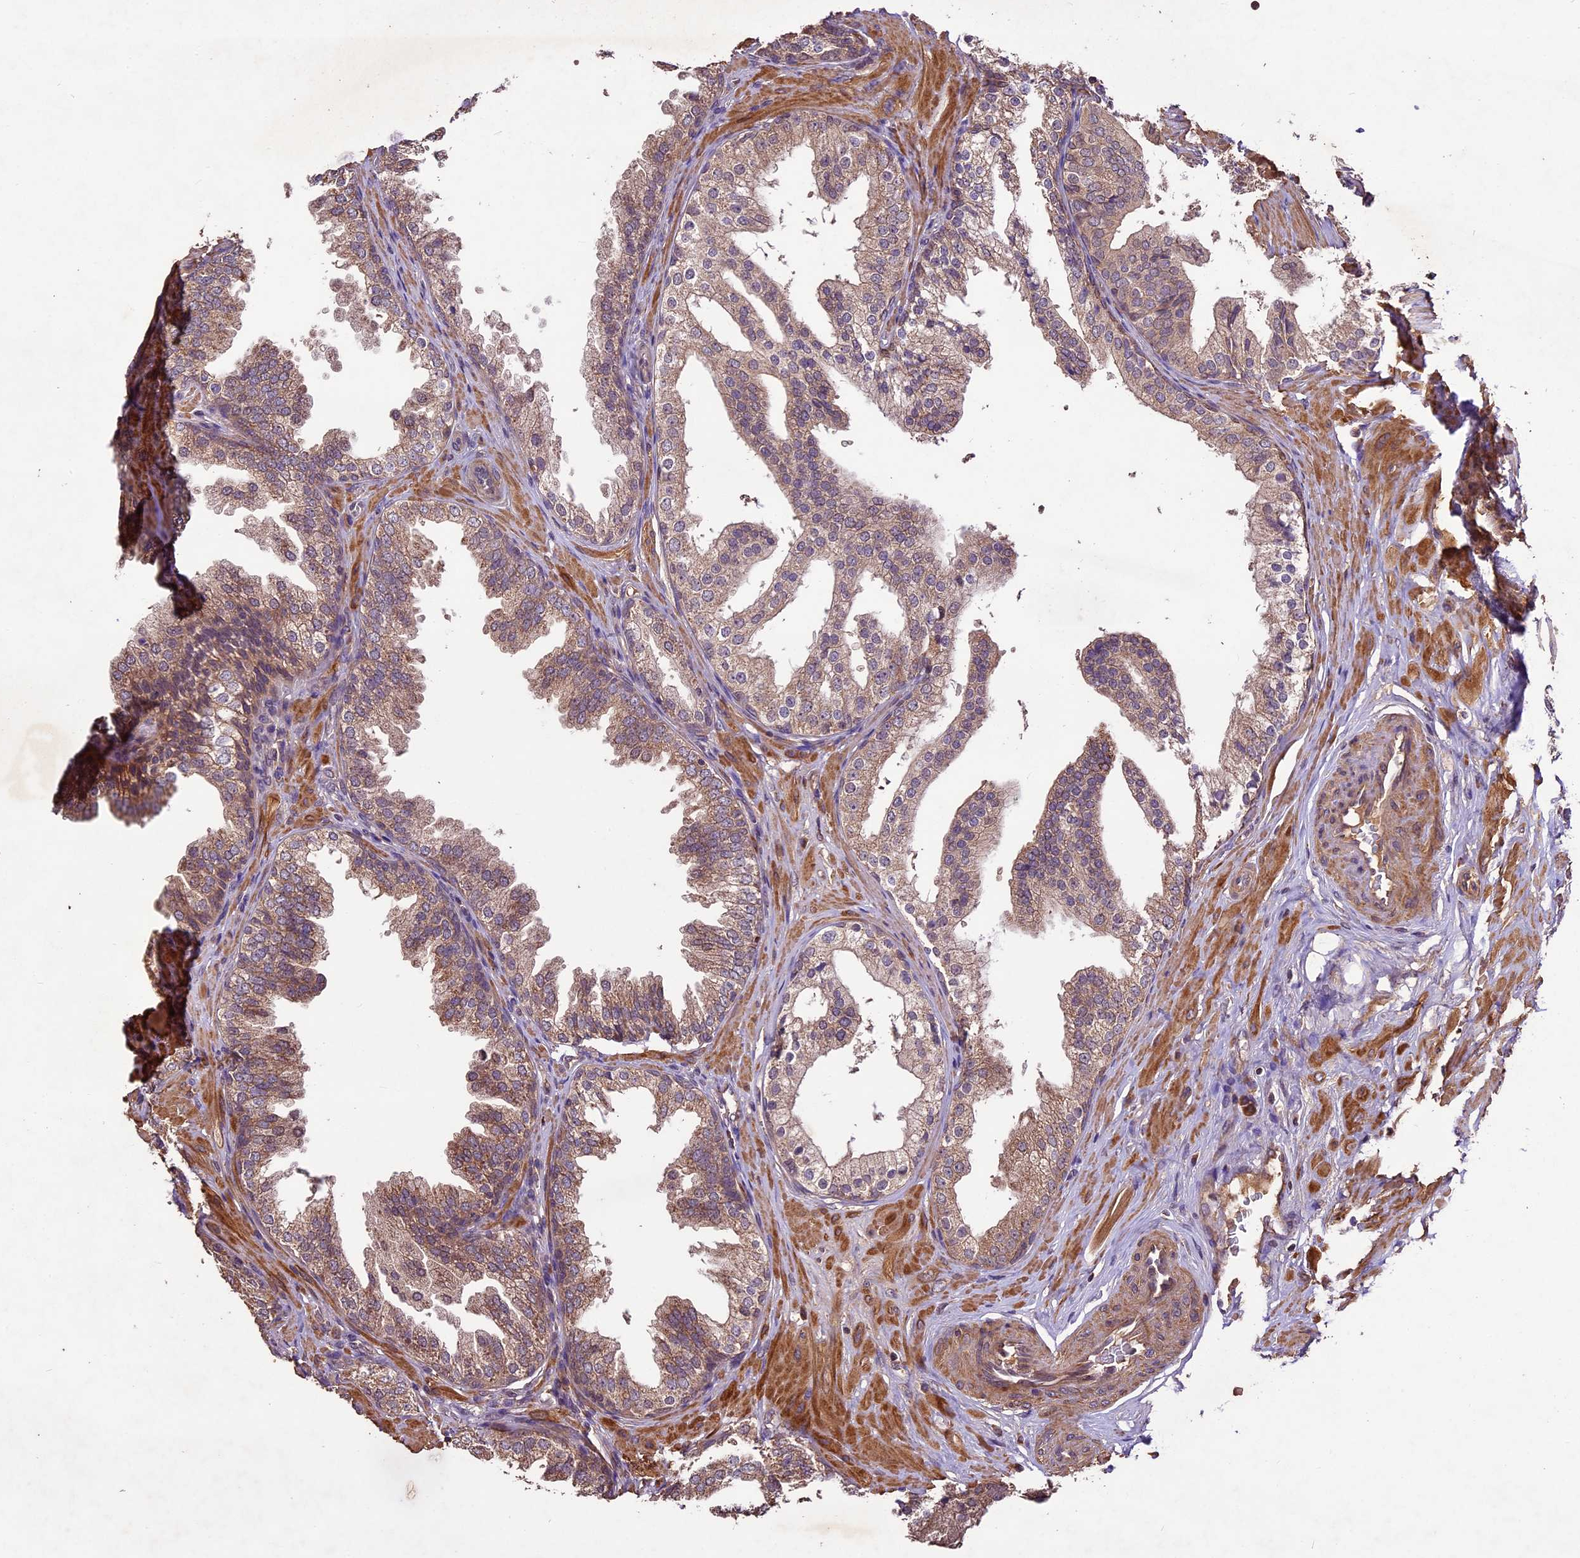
{"staining": {"intensity": "strong", "quantity": "<25%", "location": "cytoplasmic/membranous"}, "tissue": "prostate", "cell_type": "Glandular cells", "image_type": "normal", "snomed": [{"axis": "morphology", "description": "Normal tissue, NOS"}, {"axis": "topography", "description": "Prostate"}], "caption": "Benign prostate shows strong cytoplasmic/membranous expression in approximately <25% of glandular cells, visualized by immunohistochemistry.", "gene": "CRLF1", "patient": {"sex": "male", "age": 60}}